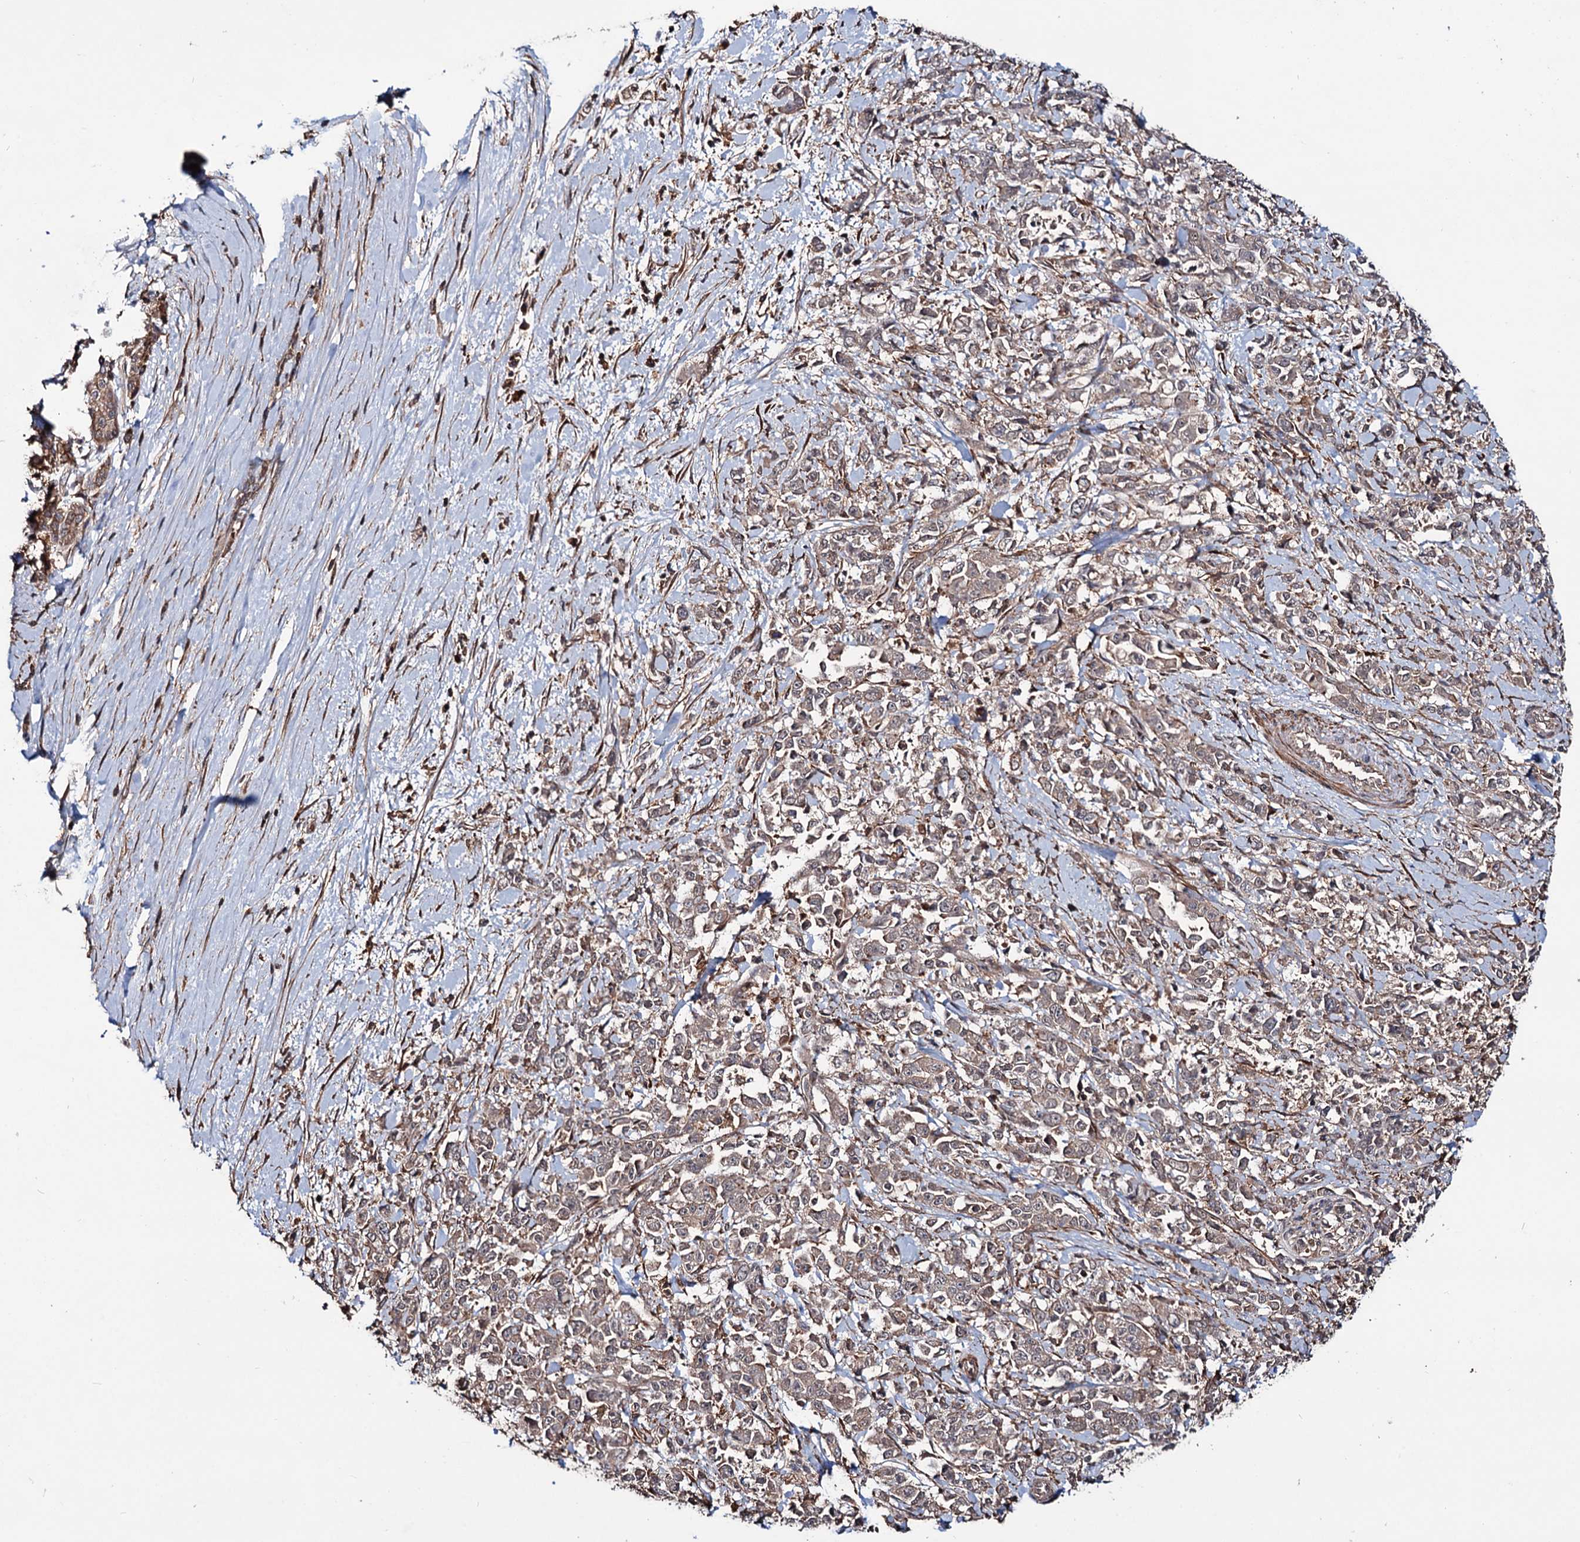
{"staining": {"intensity": "weak", "quantity": ">75%", "location": "cytoplasmic/membranous"}, "tissue": "pancreatic cancer", "cell_type": "Tumor cells", "image_type": "cancer", "snomed": [{"axis": "morphology", "description": "Normal tissue, NOS"}, {"axis": "morphology", "description": "Adenocarcinoma, NOS"}, {"axis": "topography", "description": "Pancreas"}], "caption": "Weak cytoplasmic/membranous protein staining is identified in approximately >75% of tumor cells in pancreatic cancer.", "gene": "GRIP1", "patient": {"sex": "female", "age": 64}}